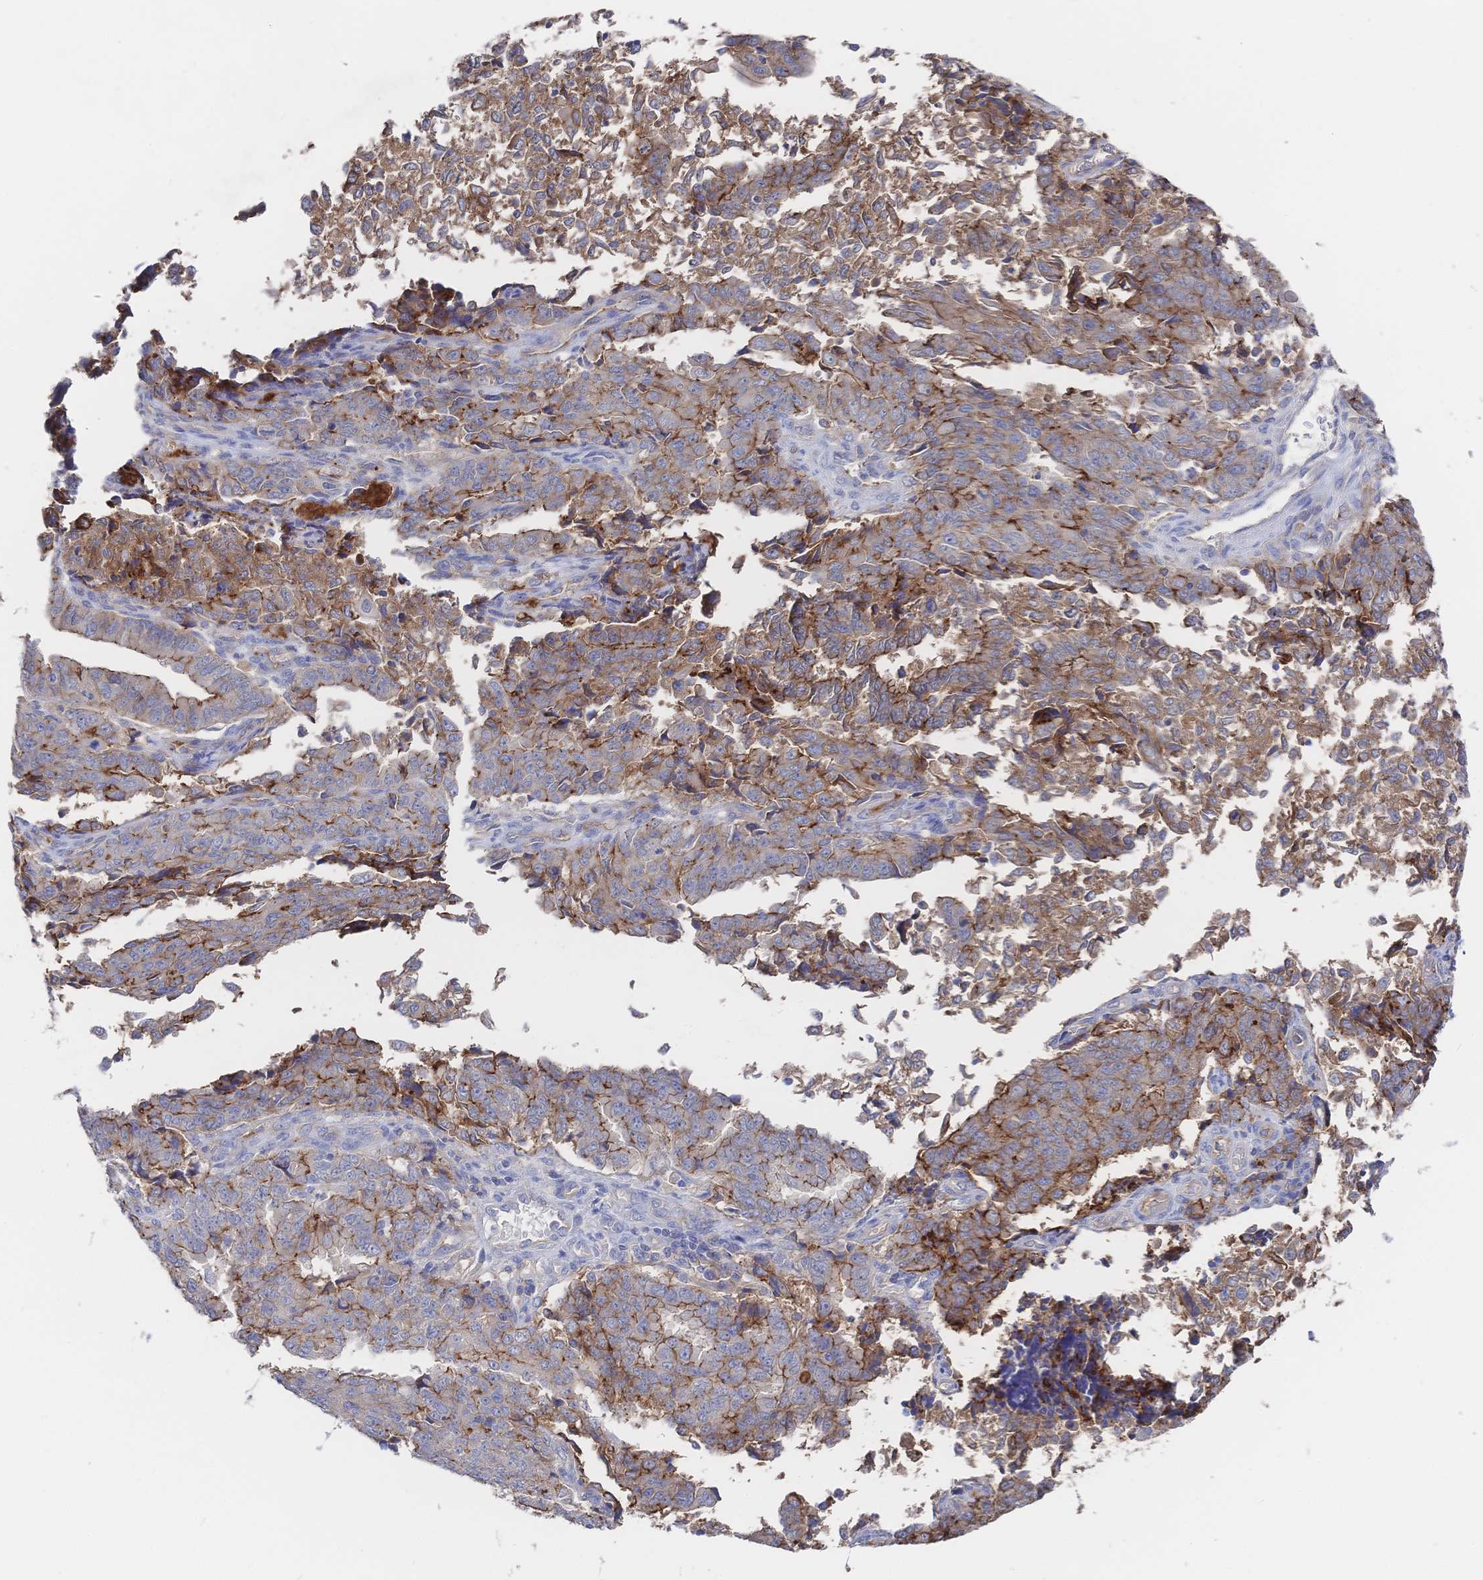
{"staining": {"intensity": "moderate", "quantity": ">75%", "location": "cytoplasmic/membranous"}, "tissue": "endometrial cancer", "cell_type": "Tumor cells", "image_type": "cancer", "snomed": [{"axis": "morphology", "description": "Adenocarcinoma, NOS"}, {"axis": "topography", "description": "Endometrium"}], "caption": "The immunohistochemical stain labels moderate cytoplasmic/membranous positivity in tumor cells of endometrial adenocarcinoma tissue. The staining was performed using DAB to visualize the protein expression in brown, while the nuclei were stained in blue with hematoxylin (Magnification: 20x).", "gene": "F11R", "patient": {"sex": "female", "age": 50}}